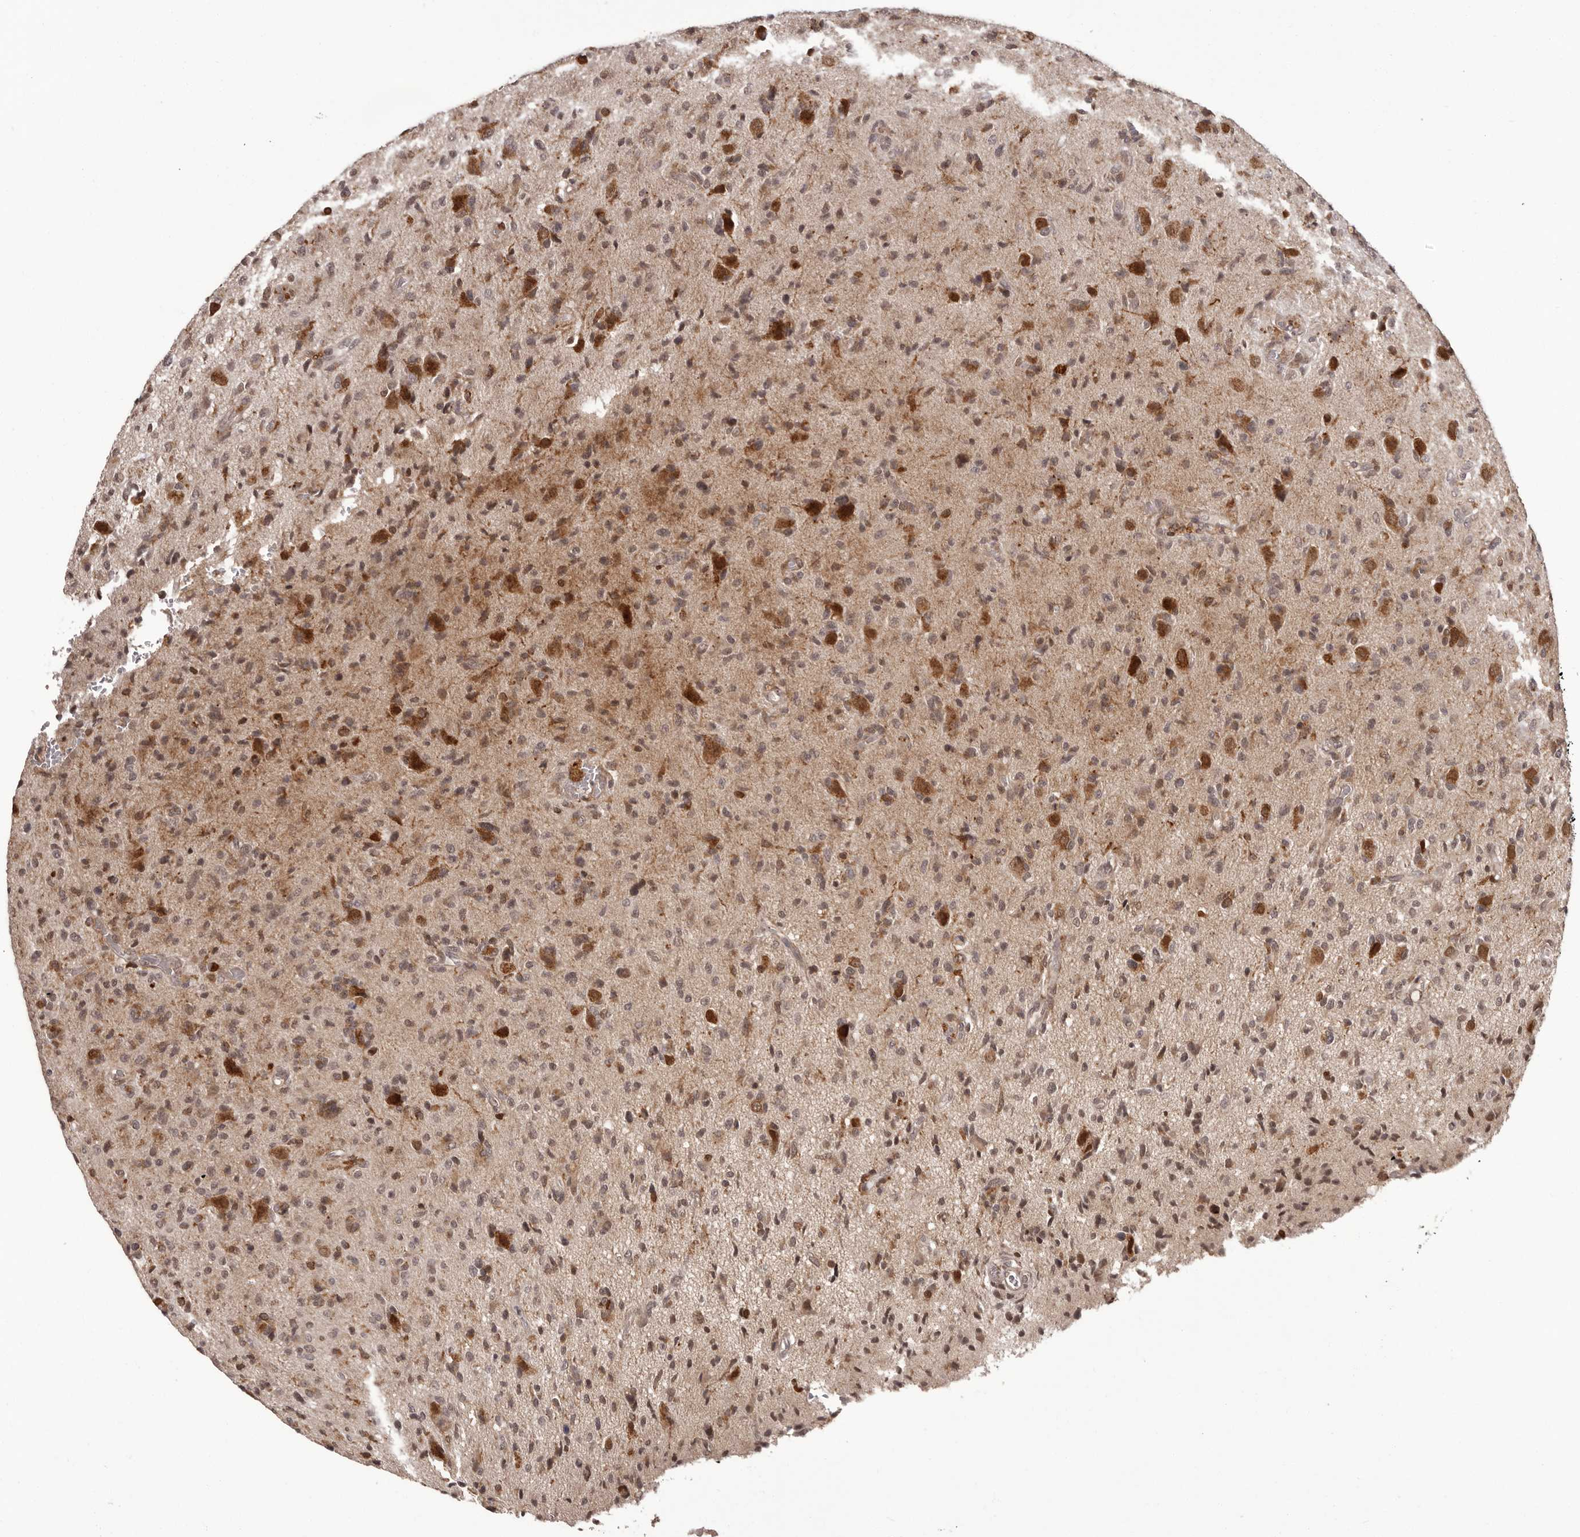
{"staining": {"intensity": "moderate", "quantity": ">75%", "location": "cytoplasmic/membranous,nuclear"}, "tissue": "glioma", "cell_type": "Tumor cells", "image_type": "cancer", "snomed": [{"axis": "morphology", "description": "Glioma, malignant, High grade"}, {"axis": "topography", "description": "Brain"}], "caption": "Human glioma stained for a protein (brown) exhibits moderate cytoplasmic/membranous and nuclear positive staining in about >75% of tumor cells.", "gene": "IL32", "patient": {"sex": "female", "age": 57}}